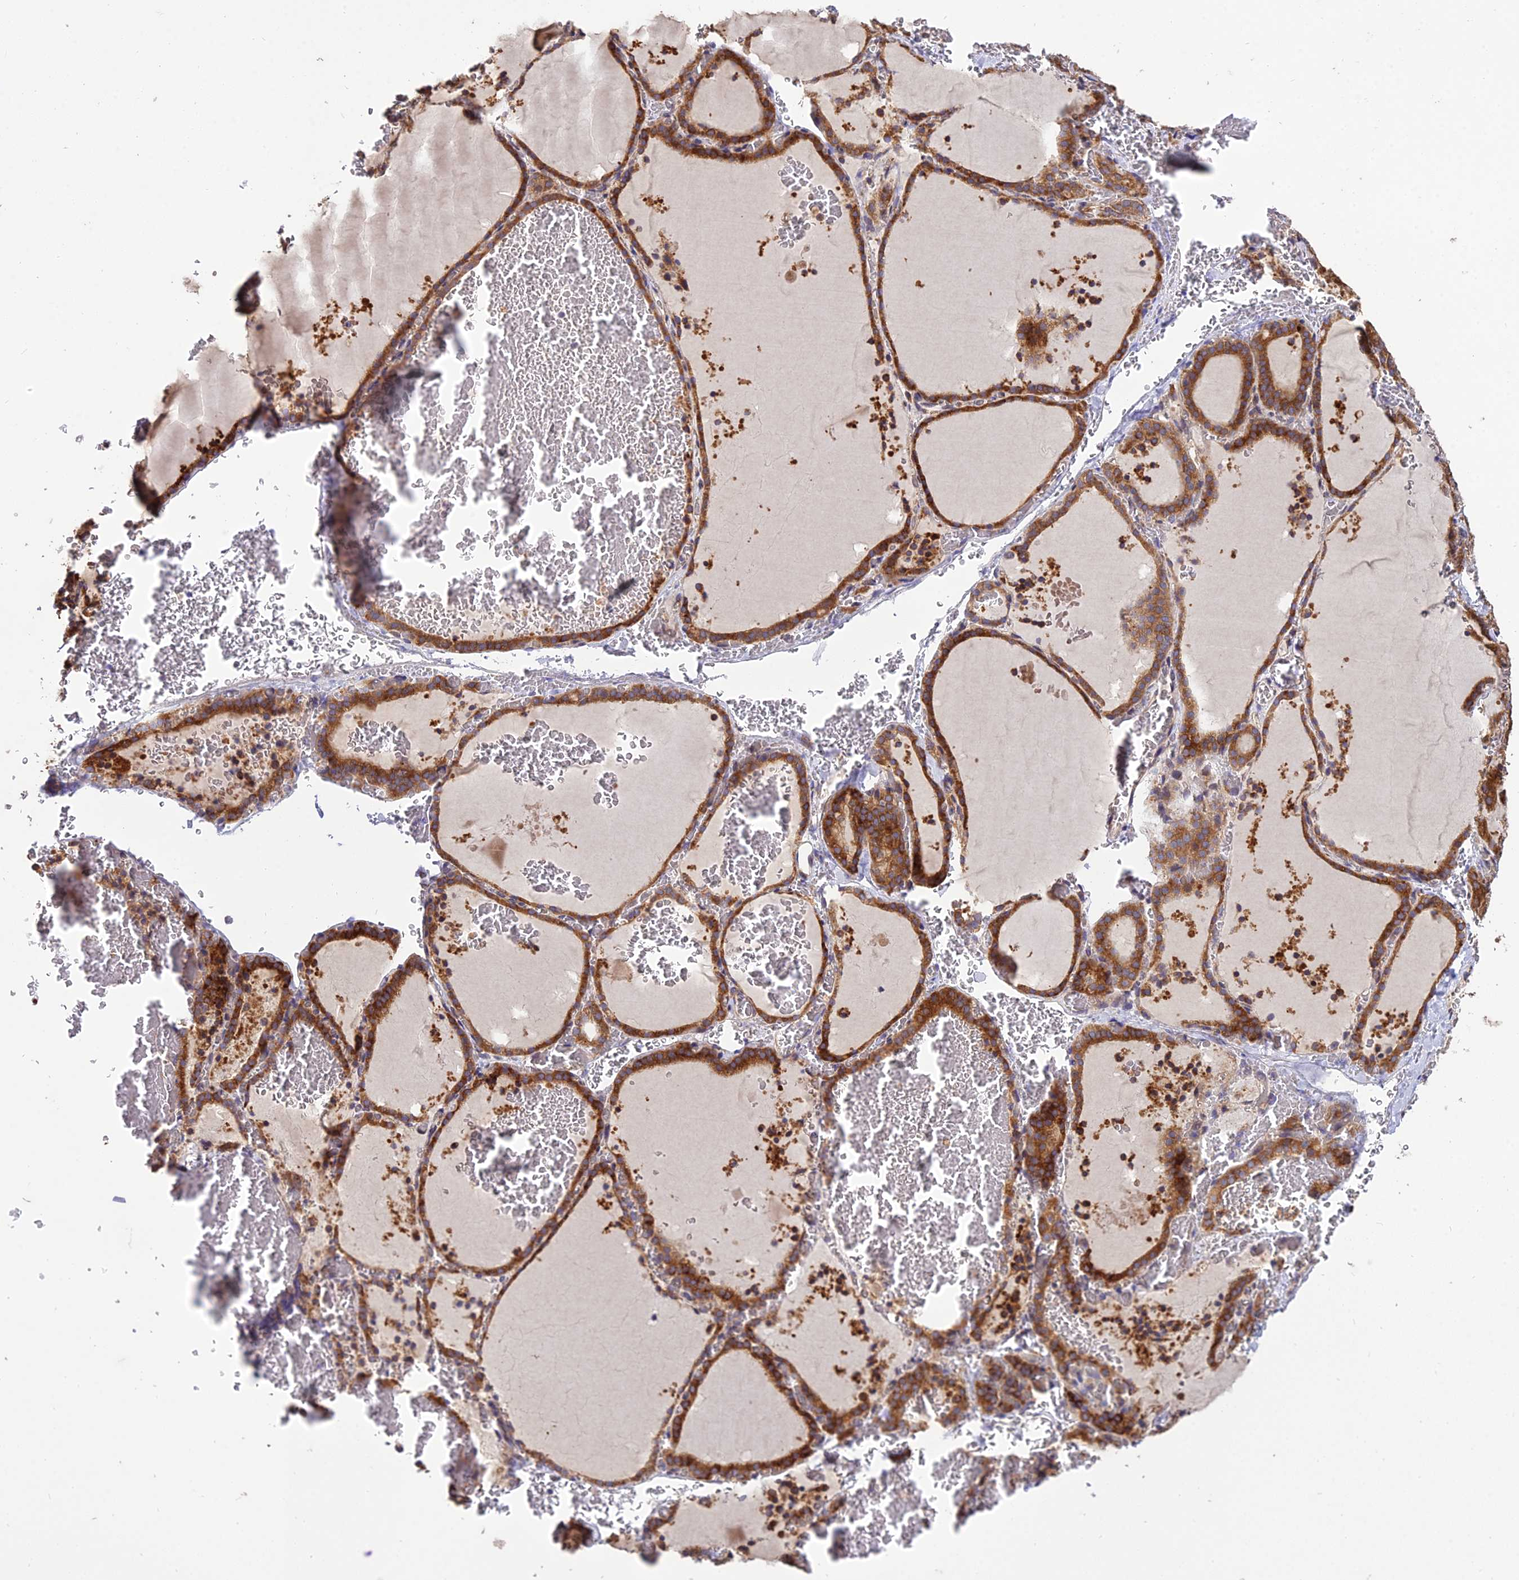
{"staining": {"intensity": "strong", "quantity": ">75%", "location": "cytoplasmic/membranous"}, "tissue": "thyroid gland", "cell_type": "Glandular cells", "image_type": "normal", "snomed": [{"axis": "morphology", "description": "Normal tissue, NOS"}, {"axis": "topography", "description": "Thyroid gland"}], "caption": "A high-resolution photomicrograph shows immunohistochemistry (IHC) staining of normal thyroid gland, which demonstrates strong cytoplasmic/membranous staining in about >75% of glandular cells.", "gene": "ROCK1", "patient": {"sex": "female", "age": 39}}